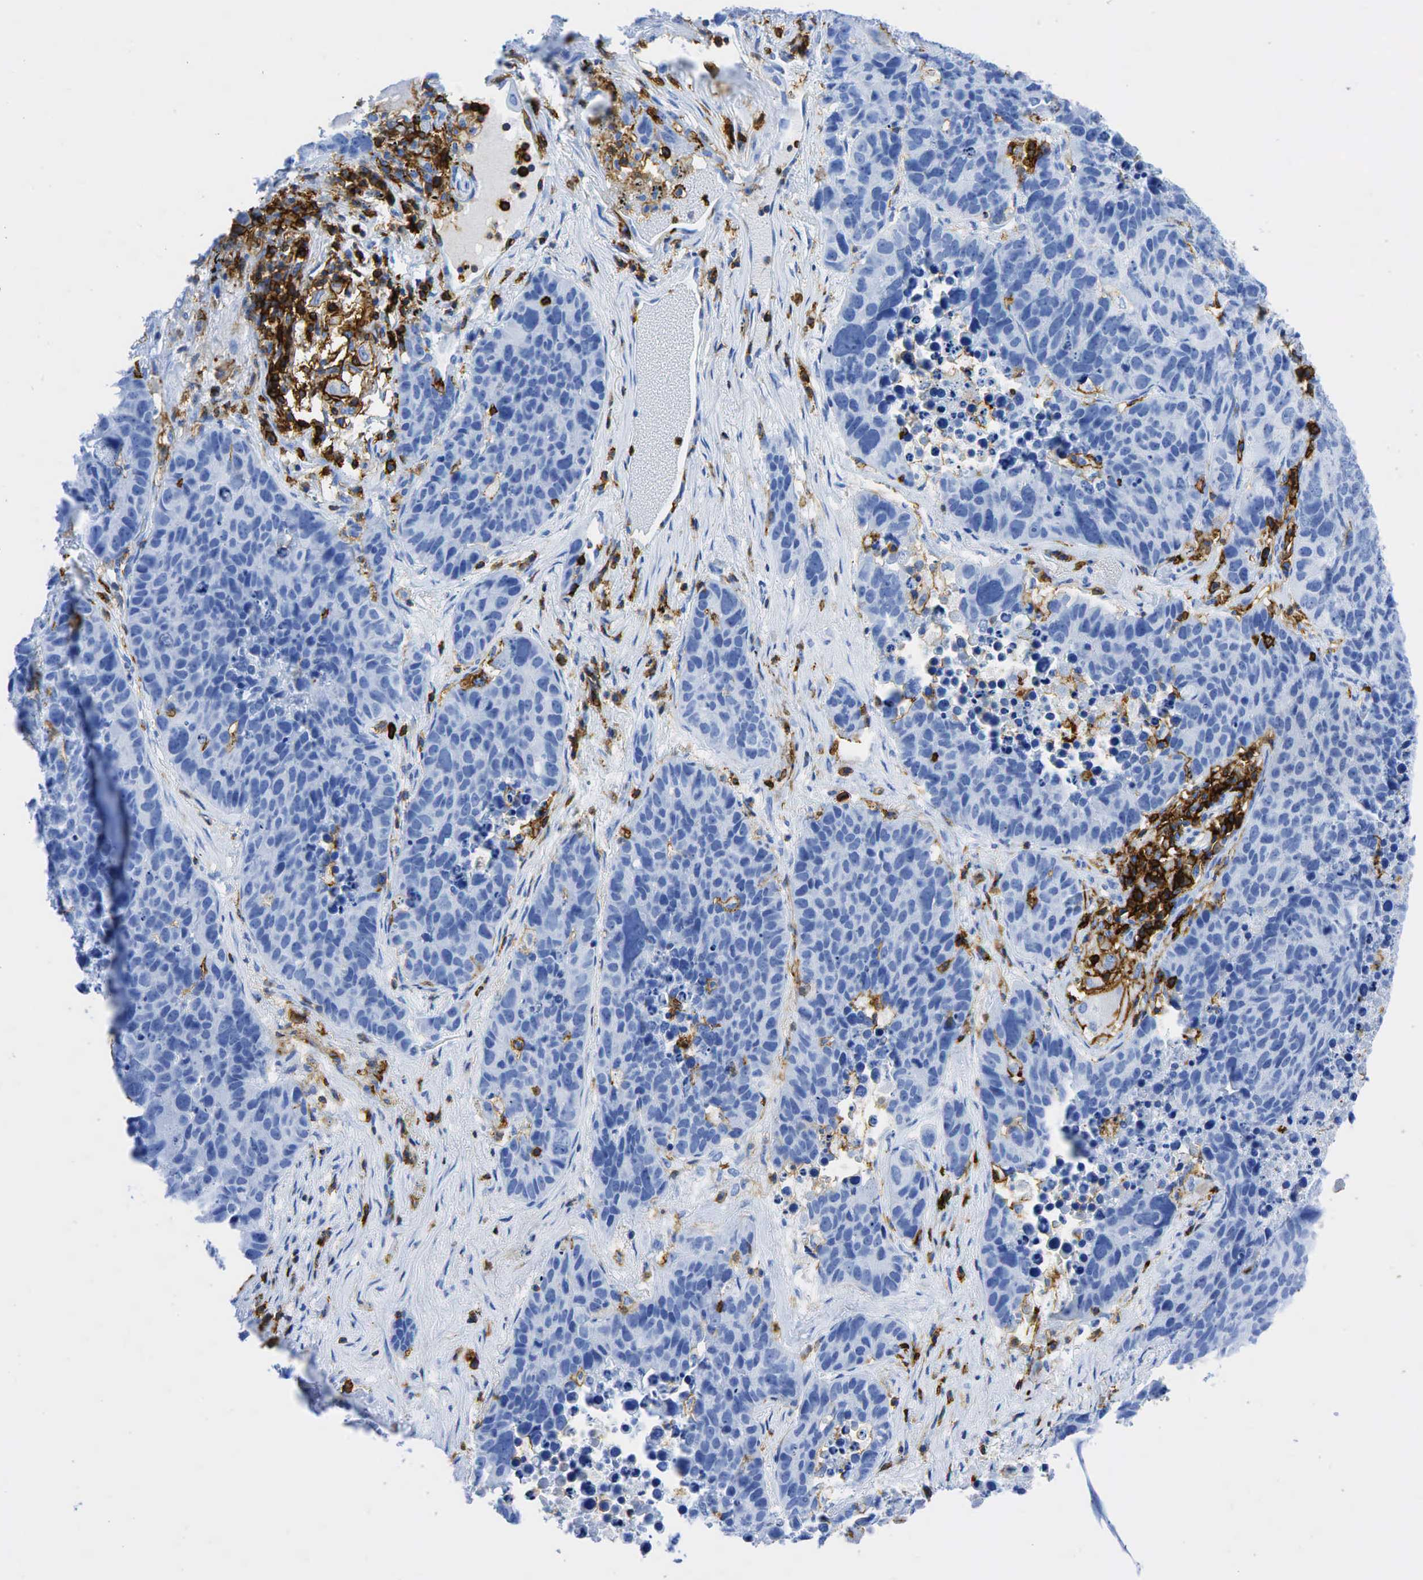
{"staining": {"intensity": "negative", "quantity": "none", "location": "none"}, "tissue": "lung cancer", "cell_type": "Tumor cells", "image_type": "cancer", "snomed": [{"axis": "morphology", "description": "Carcinoid, malignant, NOS"}, {"axis": "topography", "description": "Lung"}], "caption": "High magnification brightfield microscopy of carcinoid (malignant) (lung) stained with DAB (3,3'-diaminobenzidine) (brown) and counterstained with hematoxylin (blue): tumor cells show no significant positivity.", "gene": "PTPRC", "patient": {"sex": "male", "age": 60}}